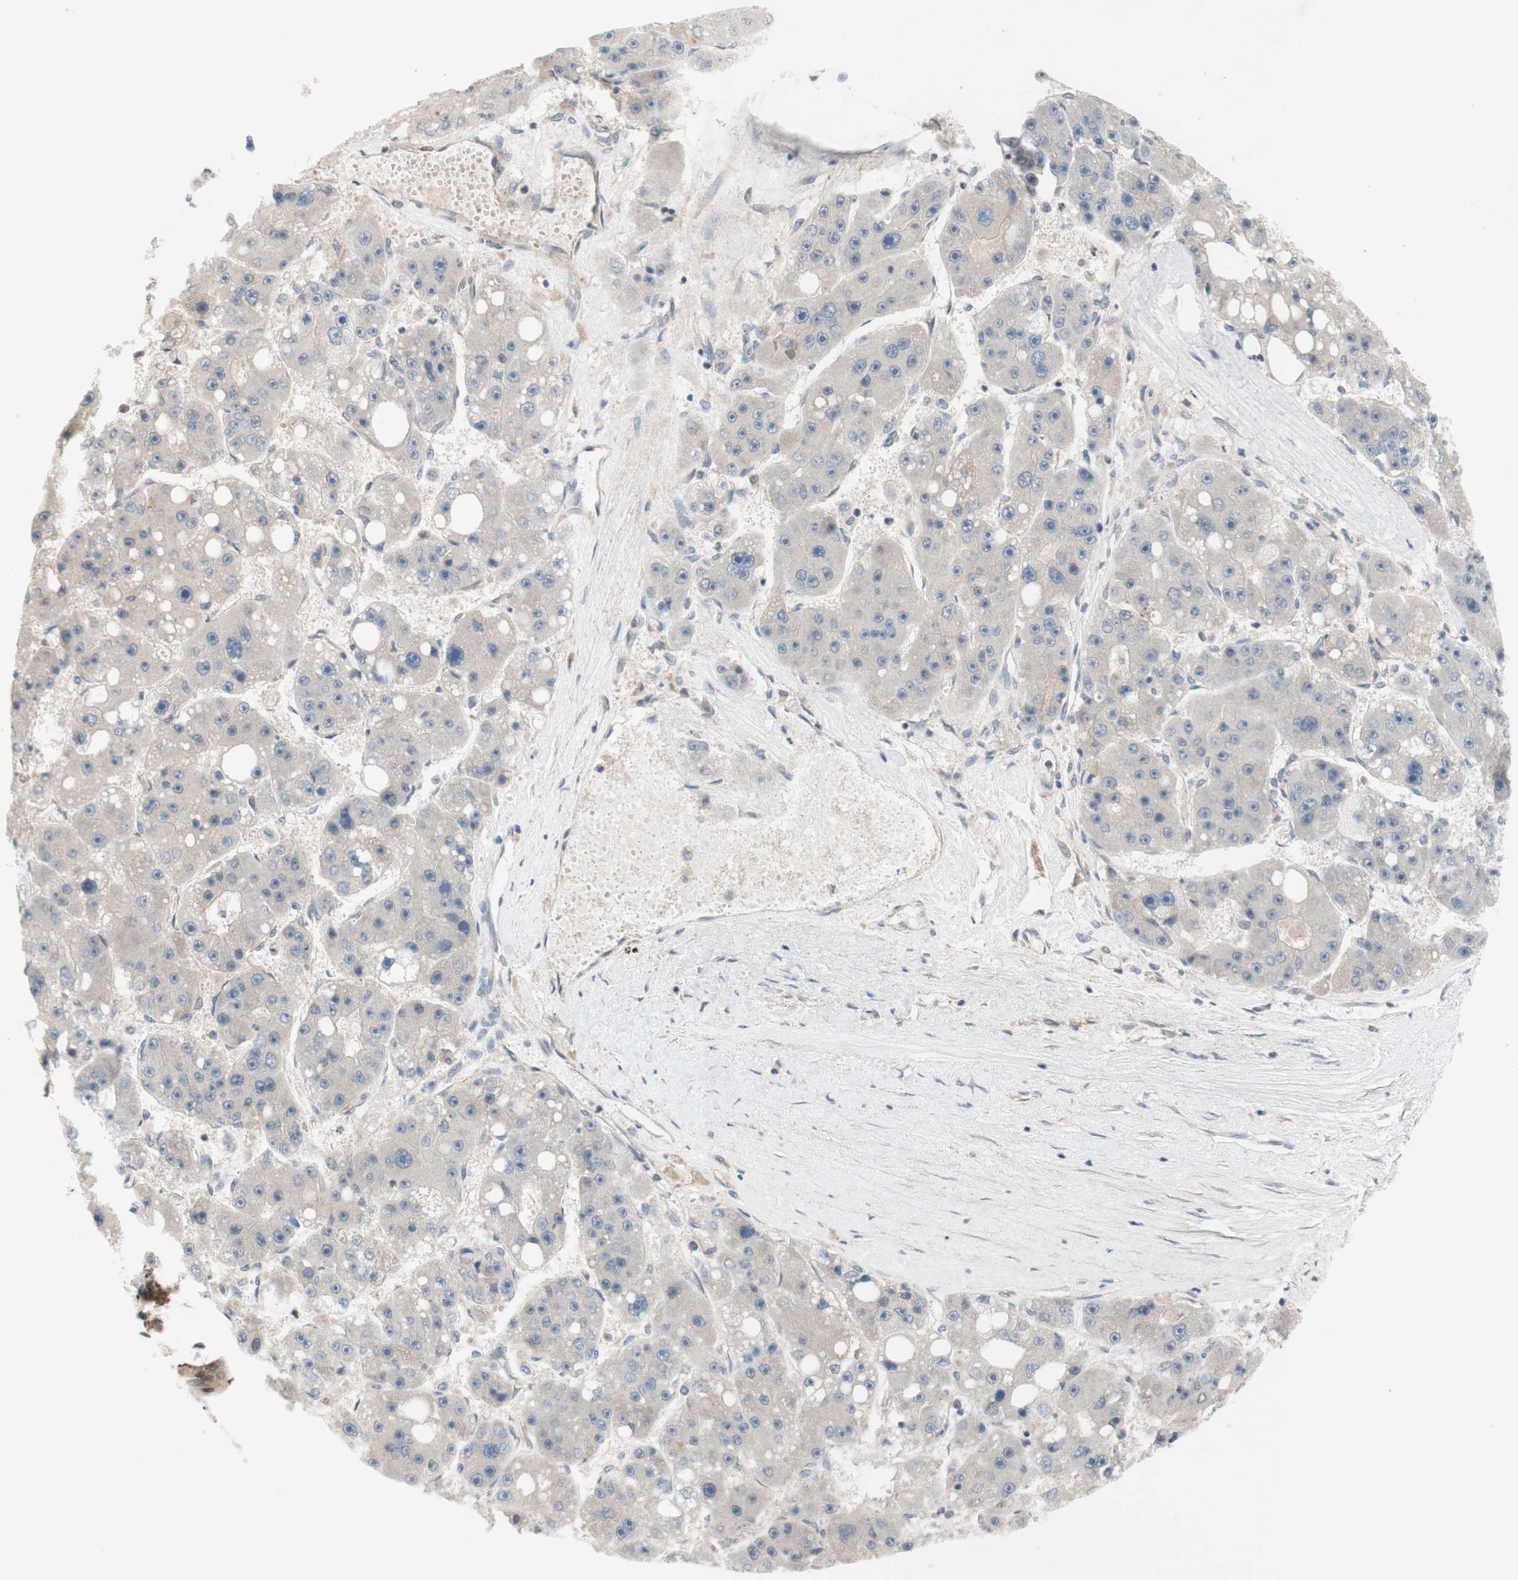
{"staining": {"intensity": "negative", "quantity": "none", "location": "none"}, "tissue": "liver cancer", "cell_type": "Tumor cells", "image_type": "cancer", "snomed": [{"axis": "morphology", "description": "Carcinoma, Hepatocellular, NOS"}, {"axis": "topography", "description": "Liver"}], "caption": "Histopathology image shows no protein staining in tumor cells of liver cancer tissue.", "gene": "CD55", "patient": {"sex": "female", "age": 61}}